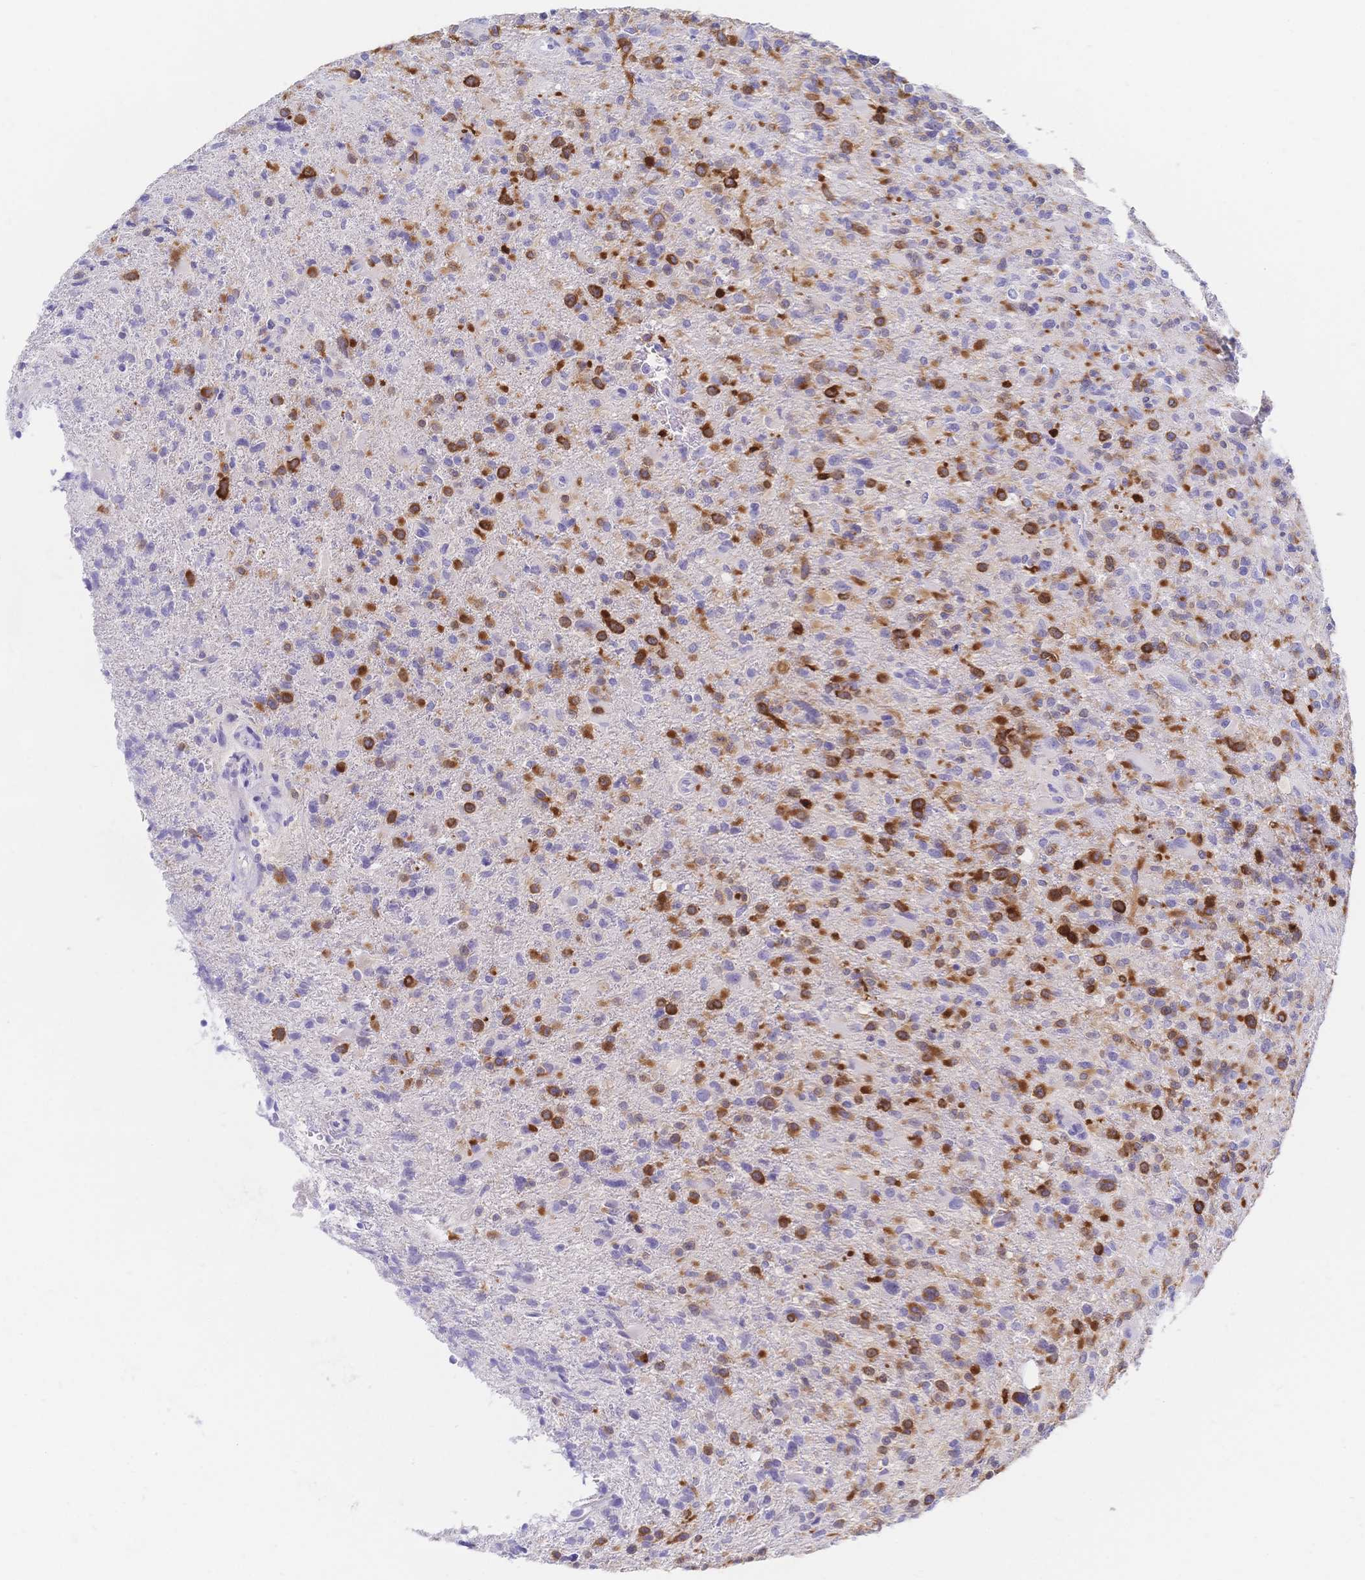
{"staining": {"intensity": "moderate", "quantity": "<25%", "location": "cytoplasmic/membranous"}, "tissue": "glioma", "cell_type": "Tumor cells", "image_type": "cancer", "snomed": [{"axis": "morphology", "description": "Glioma, malignant, High grade"}, {"axis": "topography", "description": "Brain"}], "caption": "Glioma was stained to show a protein in brown. There is low levels of moderate cytoplasmic/membranous positivity in approximately <25% of tumor cells.", "gene": "RRM1", "patient": {"sex": "male", "age": 63}}